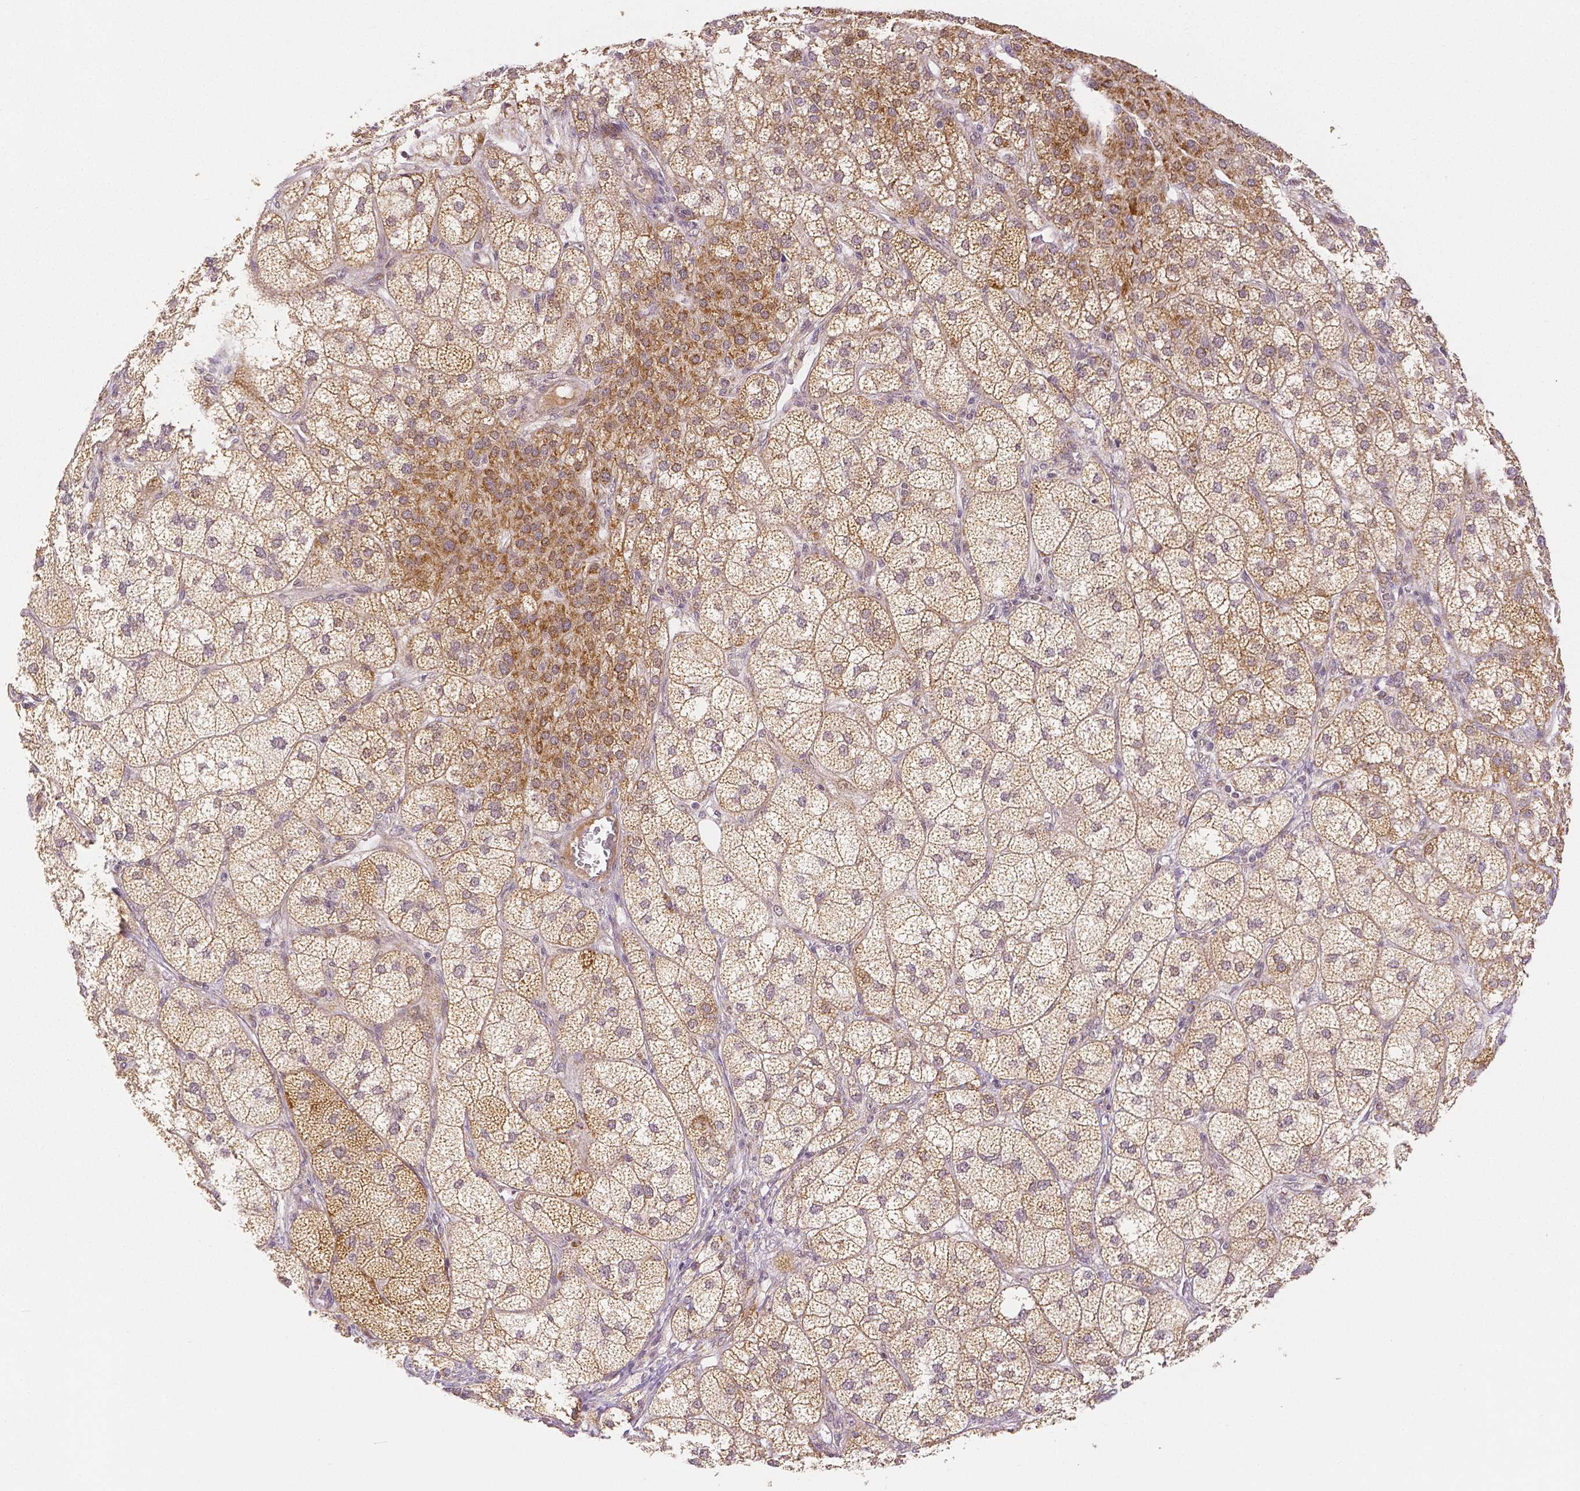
{"staining": {"intensity": "strong", "quantity": "25%-75%", "location": "cytoplasmic/membranous"}, "tissue": "adrenal gland", "cell_type": "Glandular cells", "image_type": "normal", "snomed": [{"axis": "morphology", "description": "Normal tissue, NOS"}, {"axis": "topography", "description": "Adrenal gland"}], "caption": "Immunohistochemical staining of unremarkable human adrenal gland shows high levels of strong cytoplasmic/membranous staining in approximately 25%-75% of glandular cells.", "gene": "RHOT1", "patient": {"sex": "female", "age": 60}}